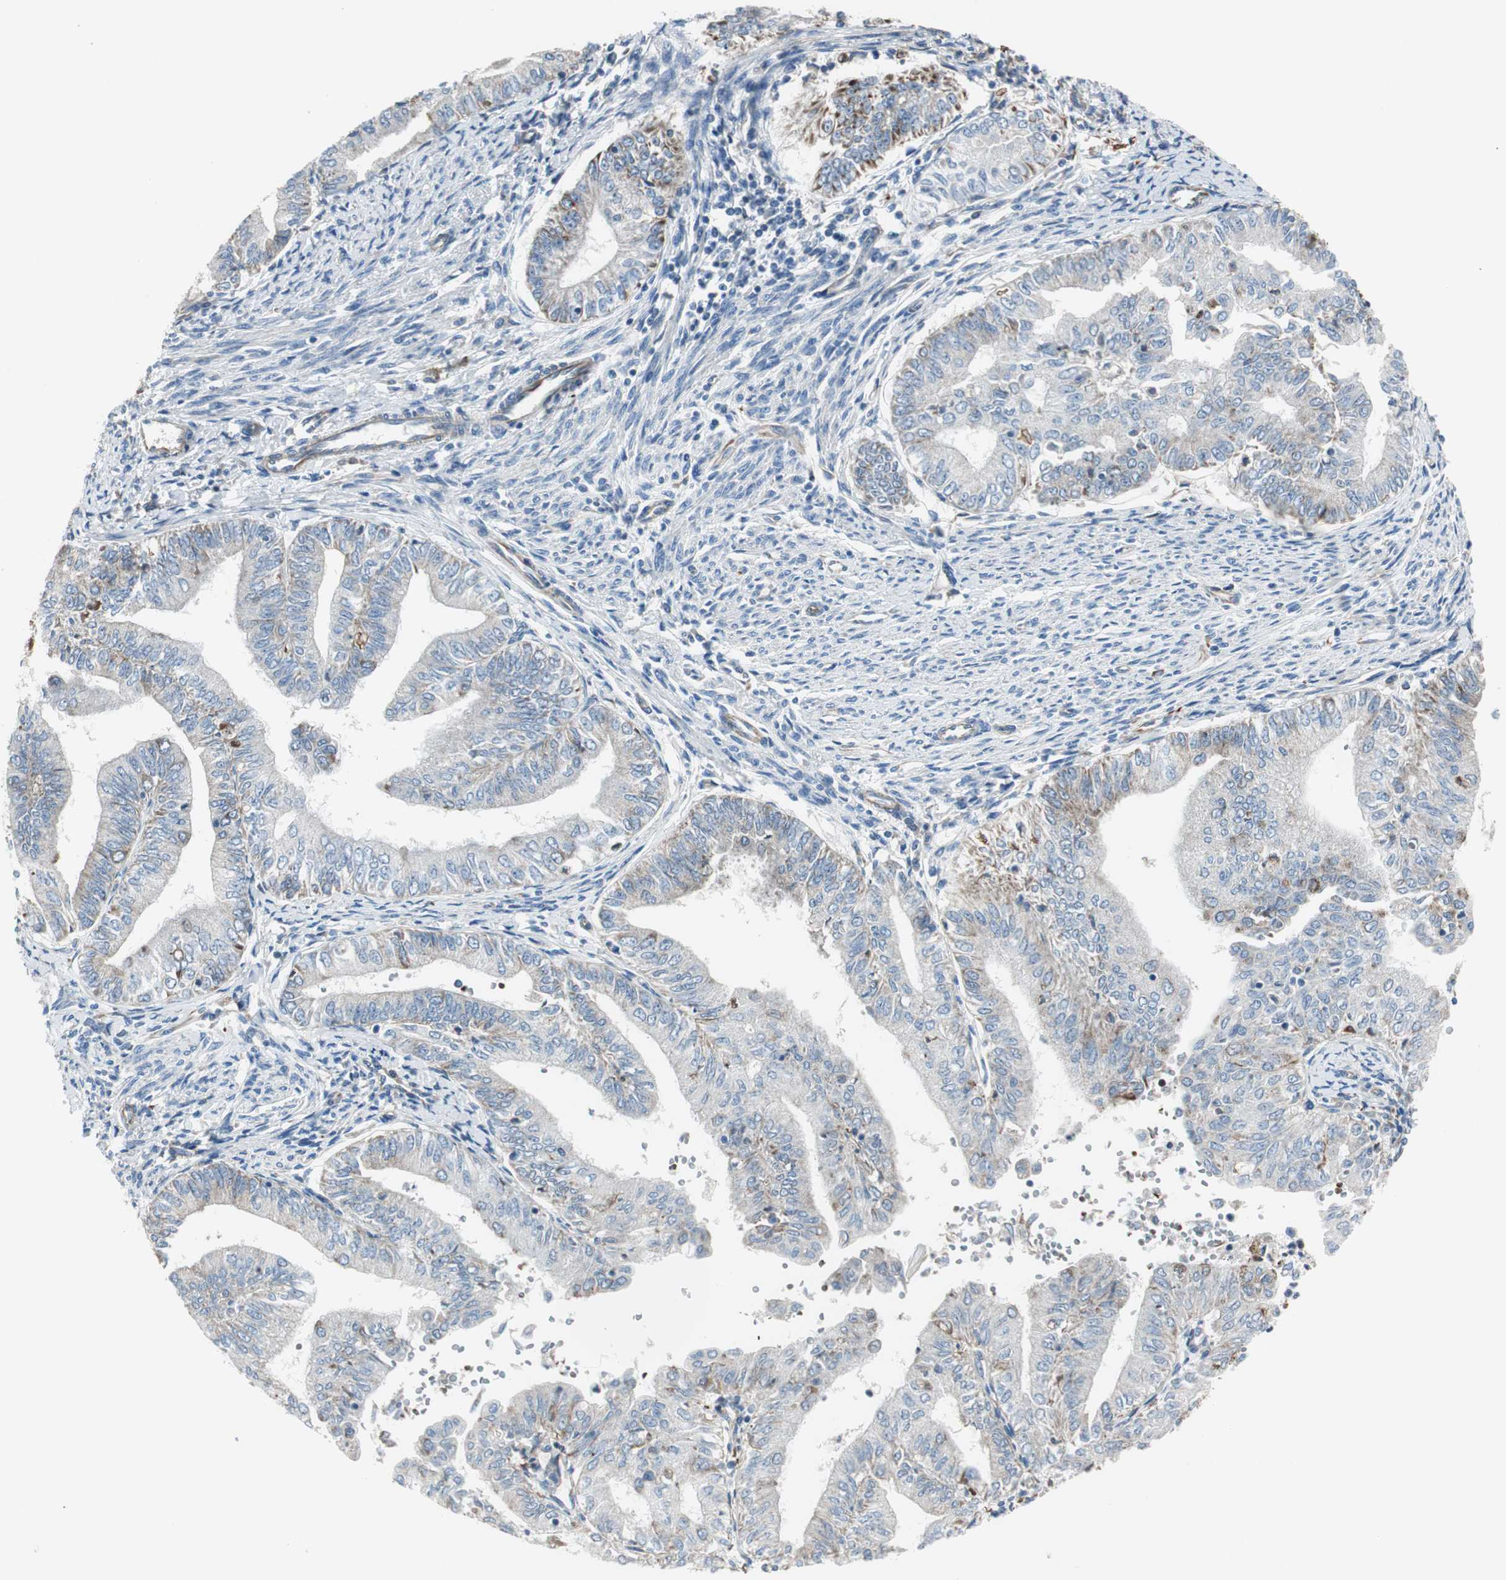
{"staining": {"intensity": "weak", "quantity": "<25%", "location": "cytoplasmic/membranous"}, "tissue": "endometrial cancer", "cell_type": "Tumor cells", "image_type": "cancer", "snomed": [{"axis": "morphology", "description": "Adenocarcinoma, NOS"}, {"axis": "topography", "description": "Endometrium"}], "caption": "This photomicrograph is of endometrial adenocarcinoma stained with IHC to label a protein in brown with the nuclei are counter-stained blue. There is no positivity in tumor cells. (IHC, brightfield microscopy, high magnification).", "gene": "SRCIN1", "patient": {"sex": "female", "age": 66}}